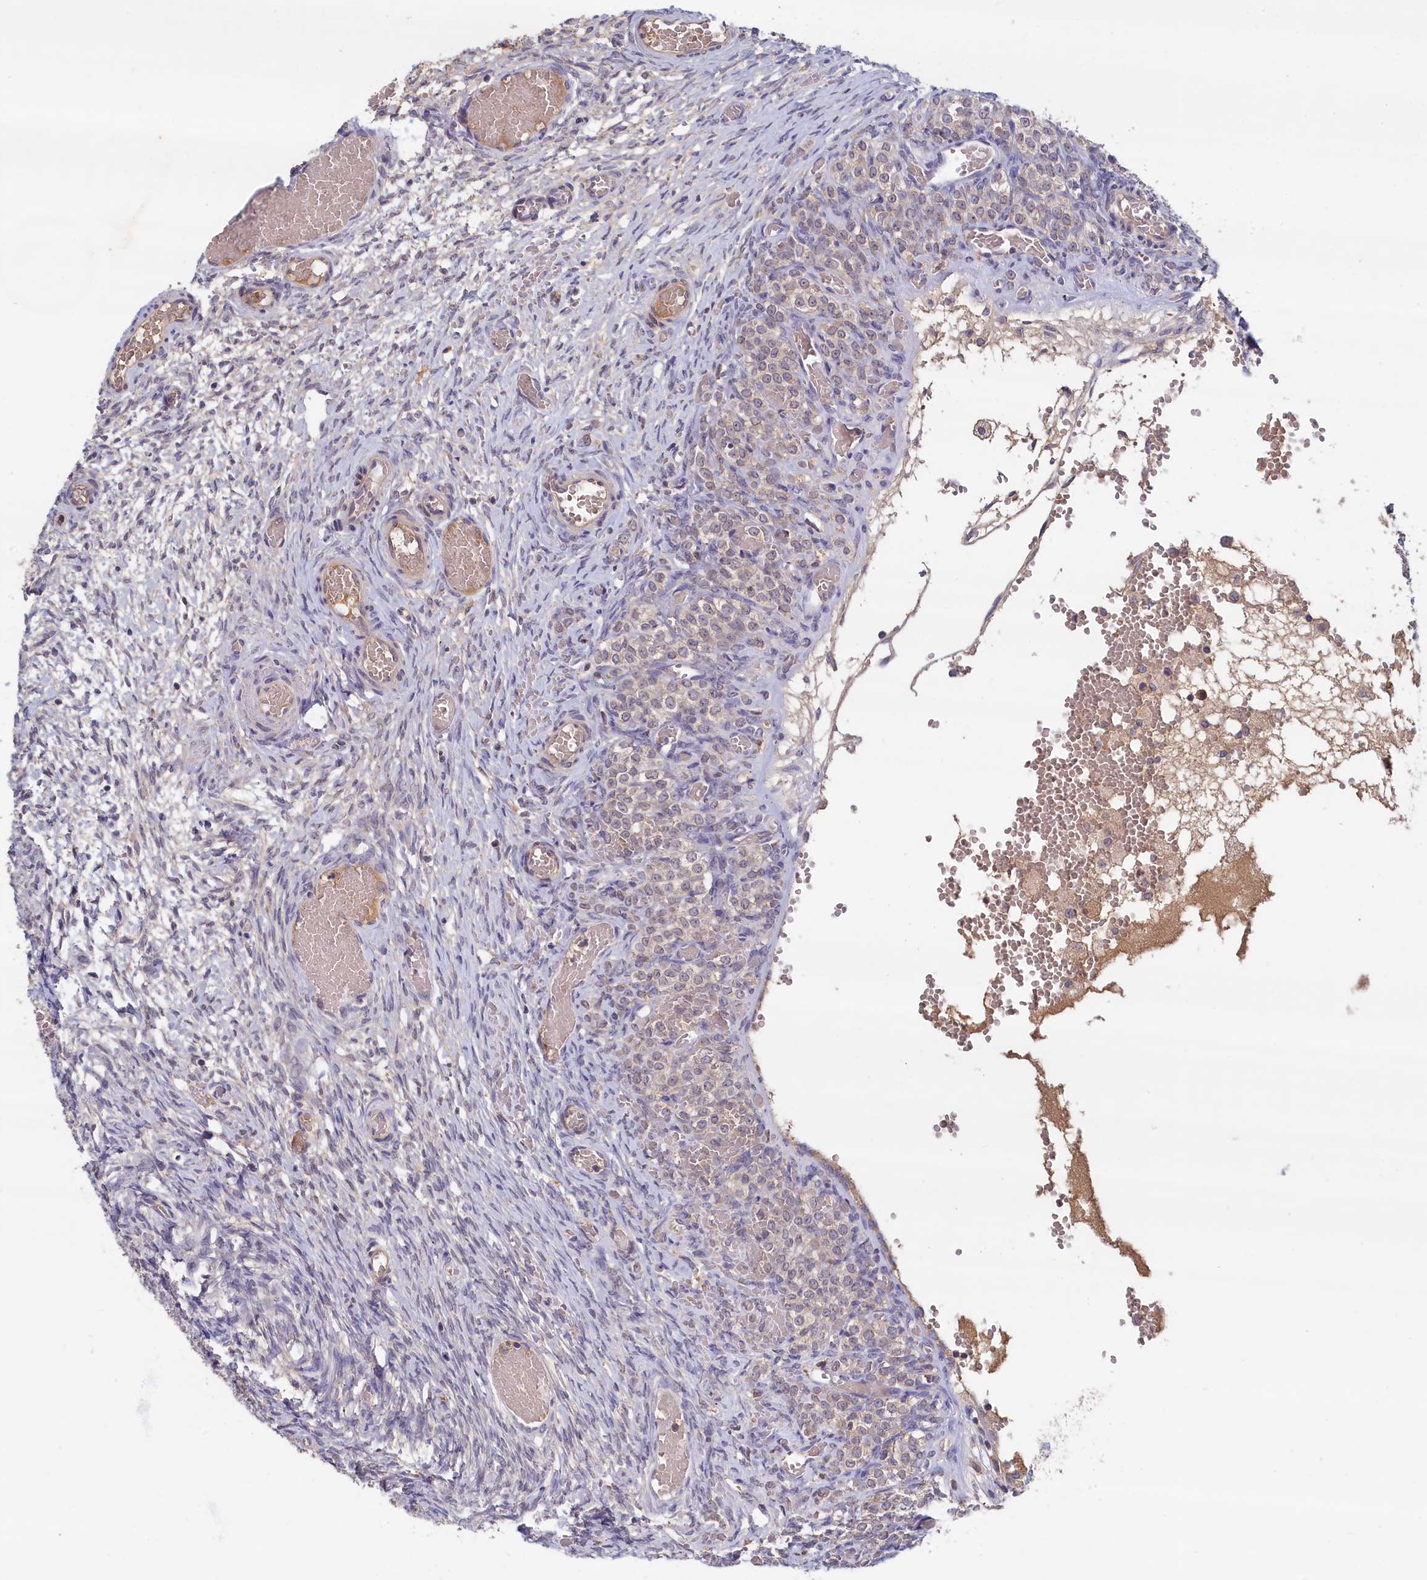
{"staining": {"intensity": "negative", "quantity": "none", "location": "none"}, "tissue": "ovary", "cell_type": "Follicle cells", "image_type": "normal", "snomed": [{"axis": "morphology", "description": "Adenocarcinoma, NOS"}, {"axis": "topography", "description": "Endometrium"}], "caption": "Protein analysis of unremarkable ovary exhibits no significant positivity in follicle cells. (DAB immunohistochemistry (IHC), high magnification).", "gene": "CELF5", "patient": {"sex": "female", "age": 32}}